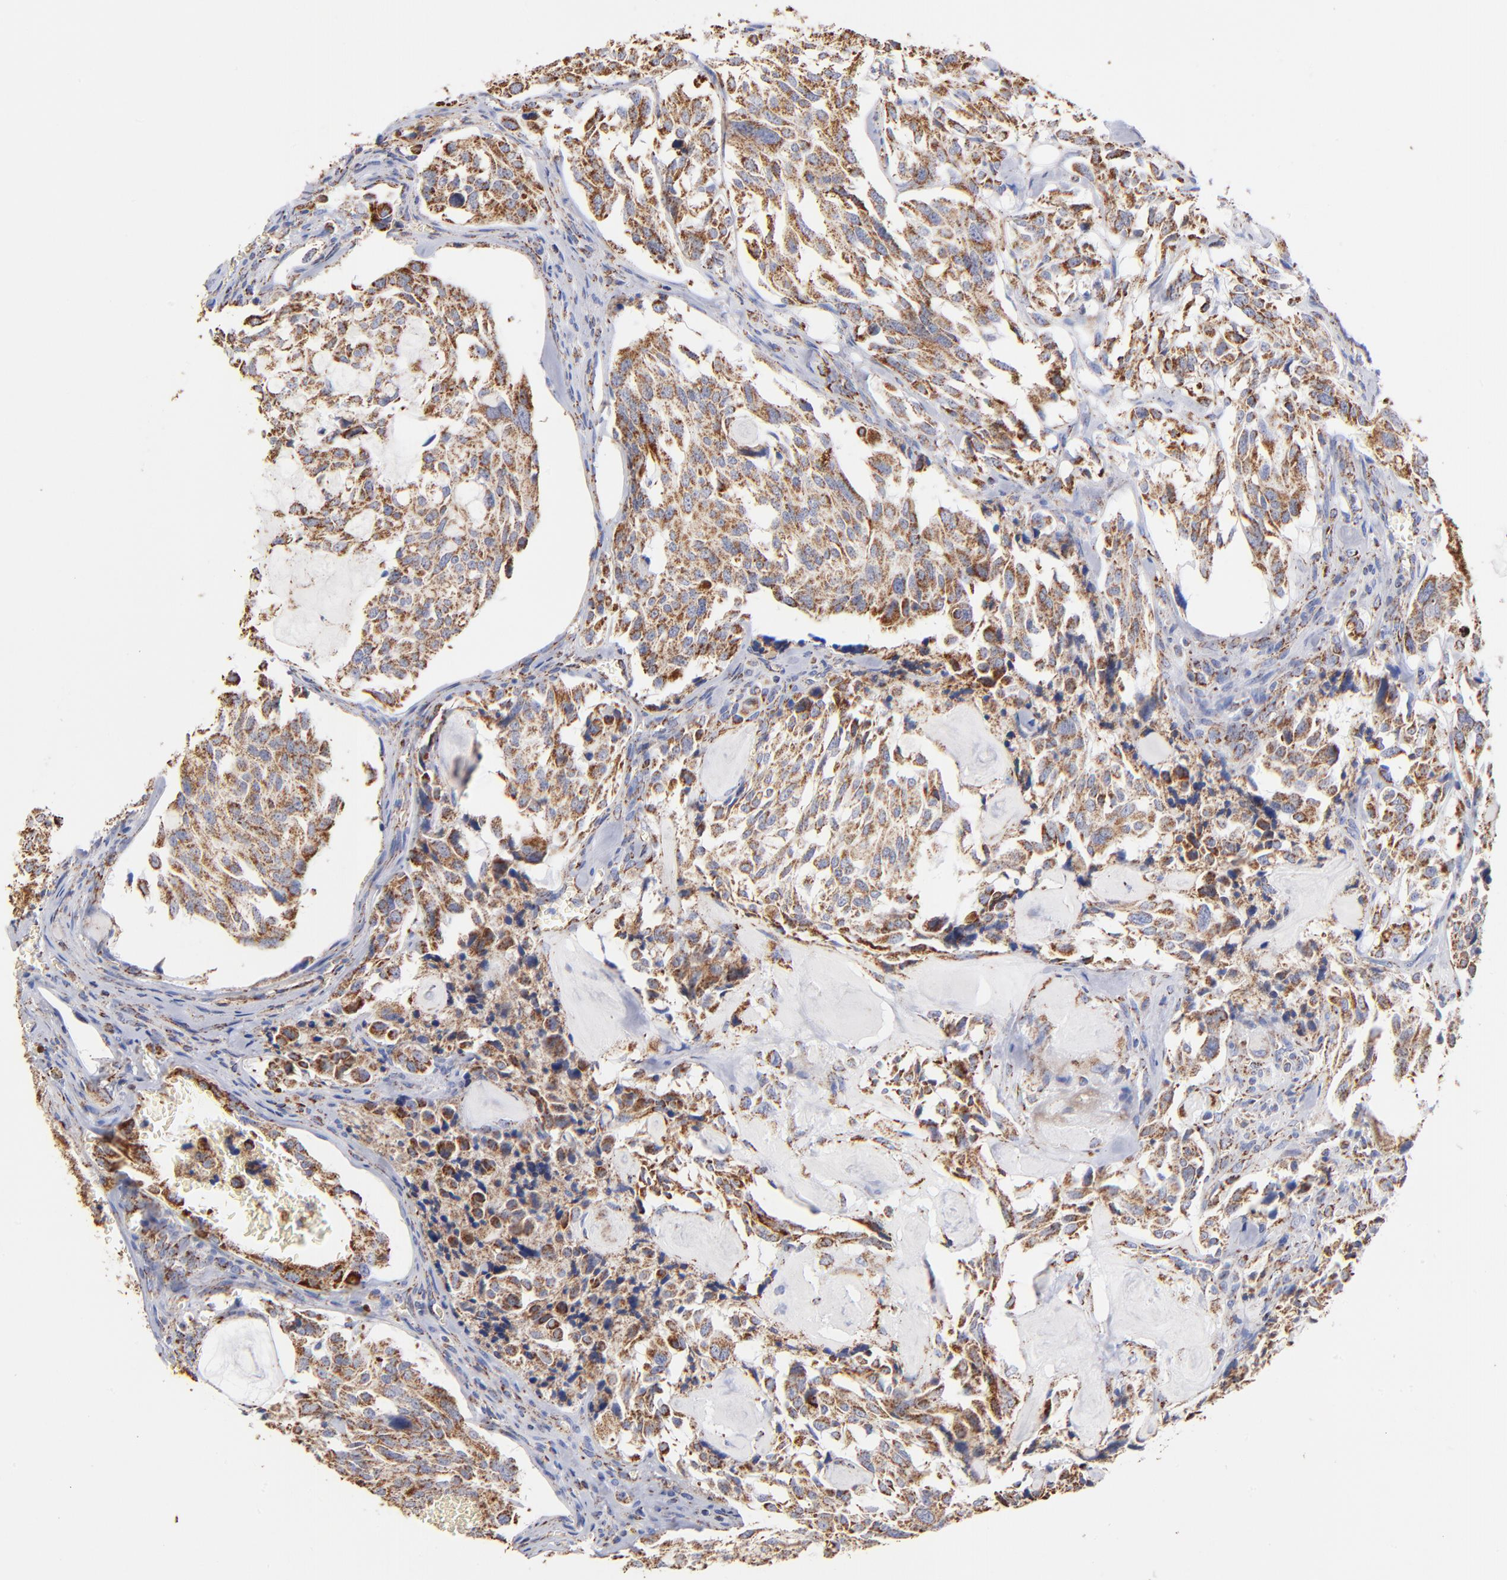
{"staining": {"intensity": "moderate", "quantity": ">75%", "location": "cytoplasmic/membranous"}, "tissue": "thyroid cancer", "cell_type": "Tumor cells", "image_type": "cancer", "snomed": [{"axis": "morphology", "description": "Carcinoma, NOS"}, {"axis": "morphology", "description": "Carcinoid, malignant, NOS"}, {"axis": "topography", "description": "Thyroid gland"}], "caption": "Brown immunohistochemical staining in human thyroid cancer reveals moderate cytoplasmic/membranous staining in about >75% of tumor cells.", "gene": "PHB1", "patient": {"sex": "male", "age": 33}}